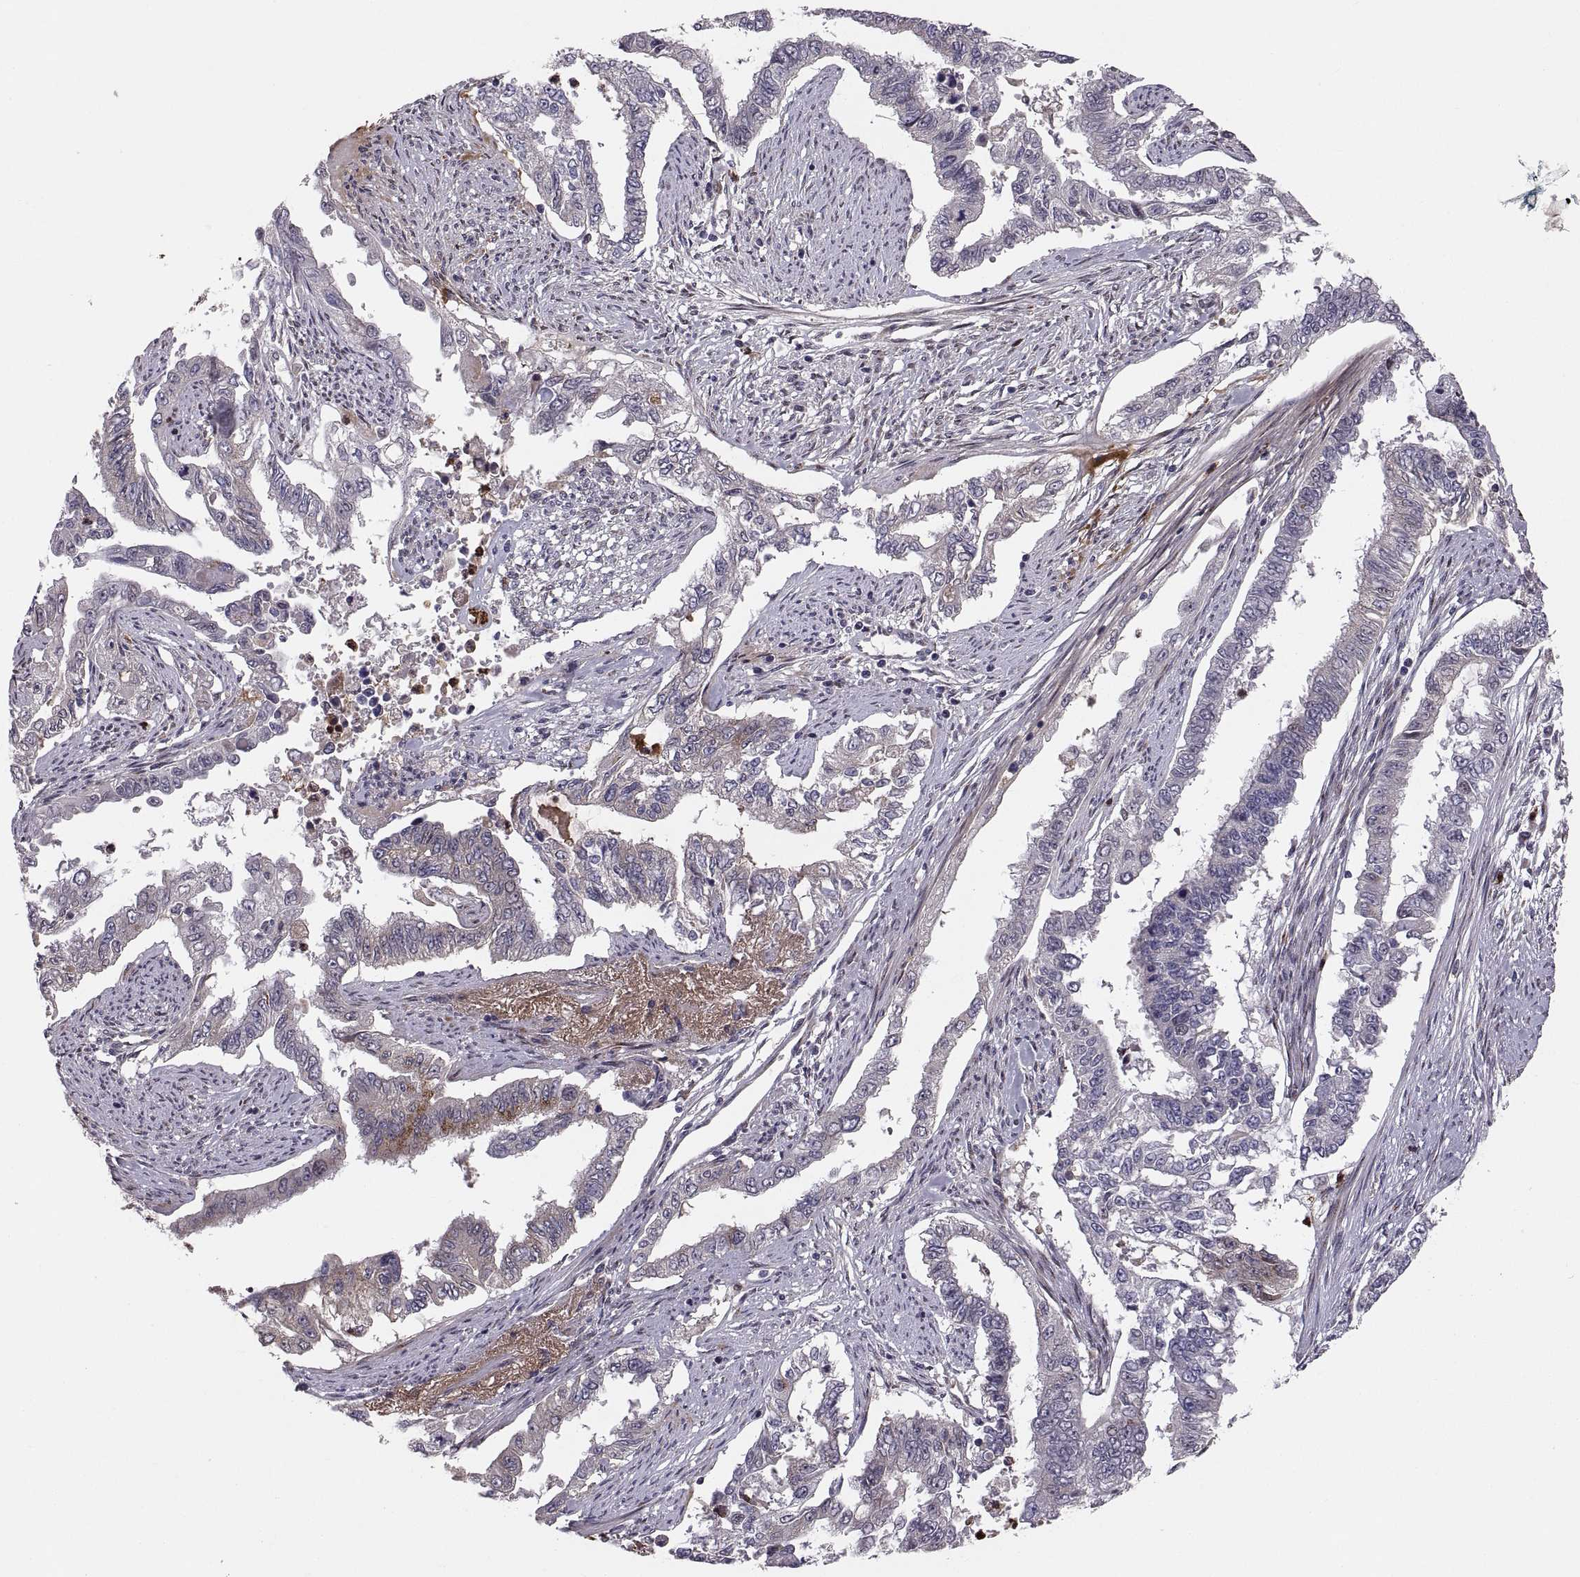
{"staining": {"intensity": "moderate", "quantity": "<25%", "location": "cytoplasmic/membranous"}, "tissue": "endometrial cancer", "cell_type": "Tumor cells", "image_type": "cancer", "snomed": [{"axis": "morphology", "description": "Adenocarcinoma, NOS"}, {"axis": "topography", "description": "Uterus"}], "caption": "A low amount of moderate cytoplasmic/membranous staining is appreciated in approximately <25% of tumor cells in endometrial cancer (adenocarcinoma) tissue. Using DAB (3,3'-diaminobenzidine) (brown) and hematoxylin (blue) stains, captured at high magnification using brightfield microscopy.", "gene": "TESC", "patient": {"sex": "female", "age": 59}}